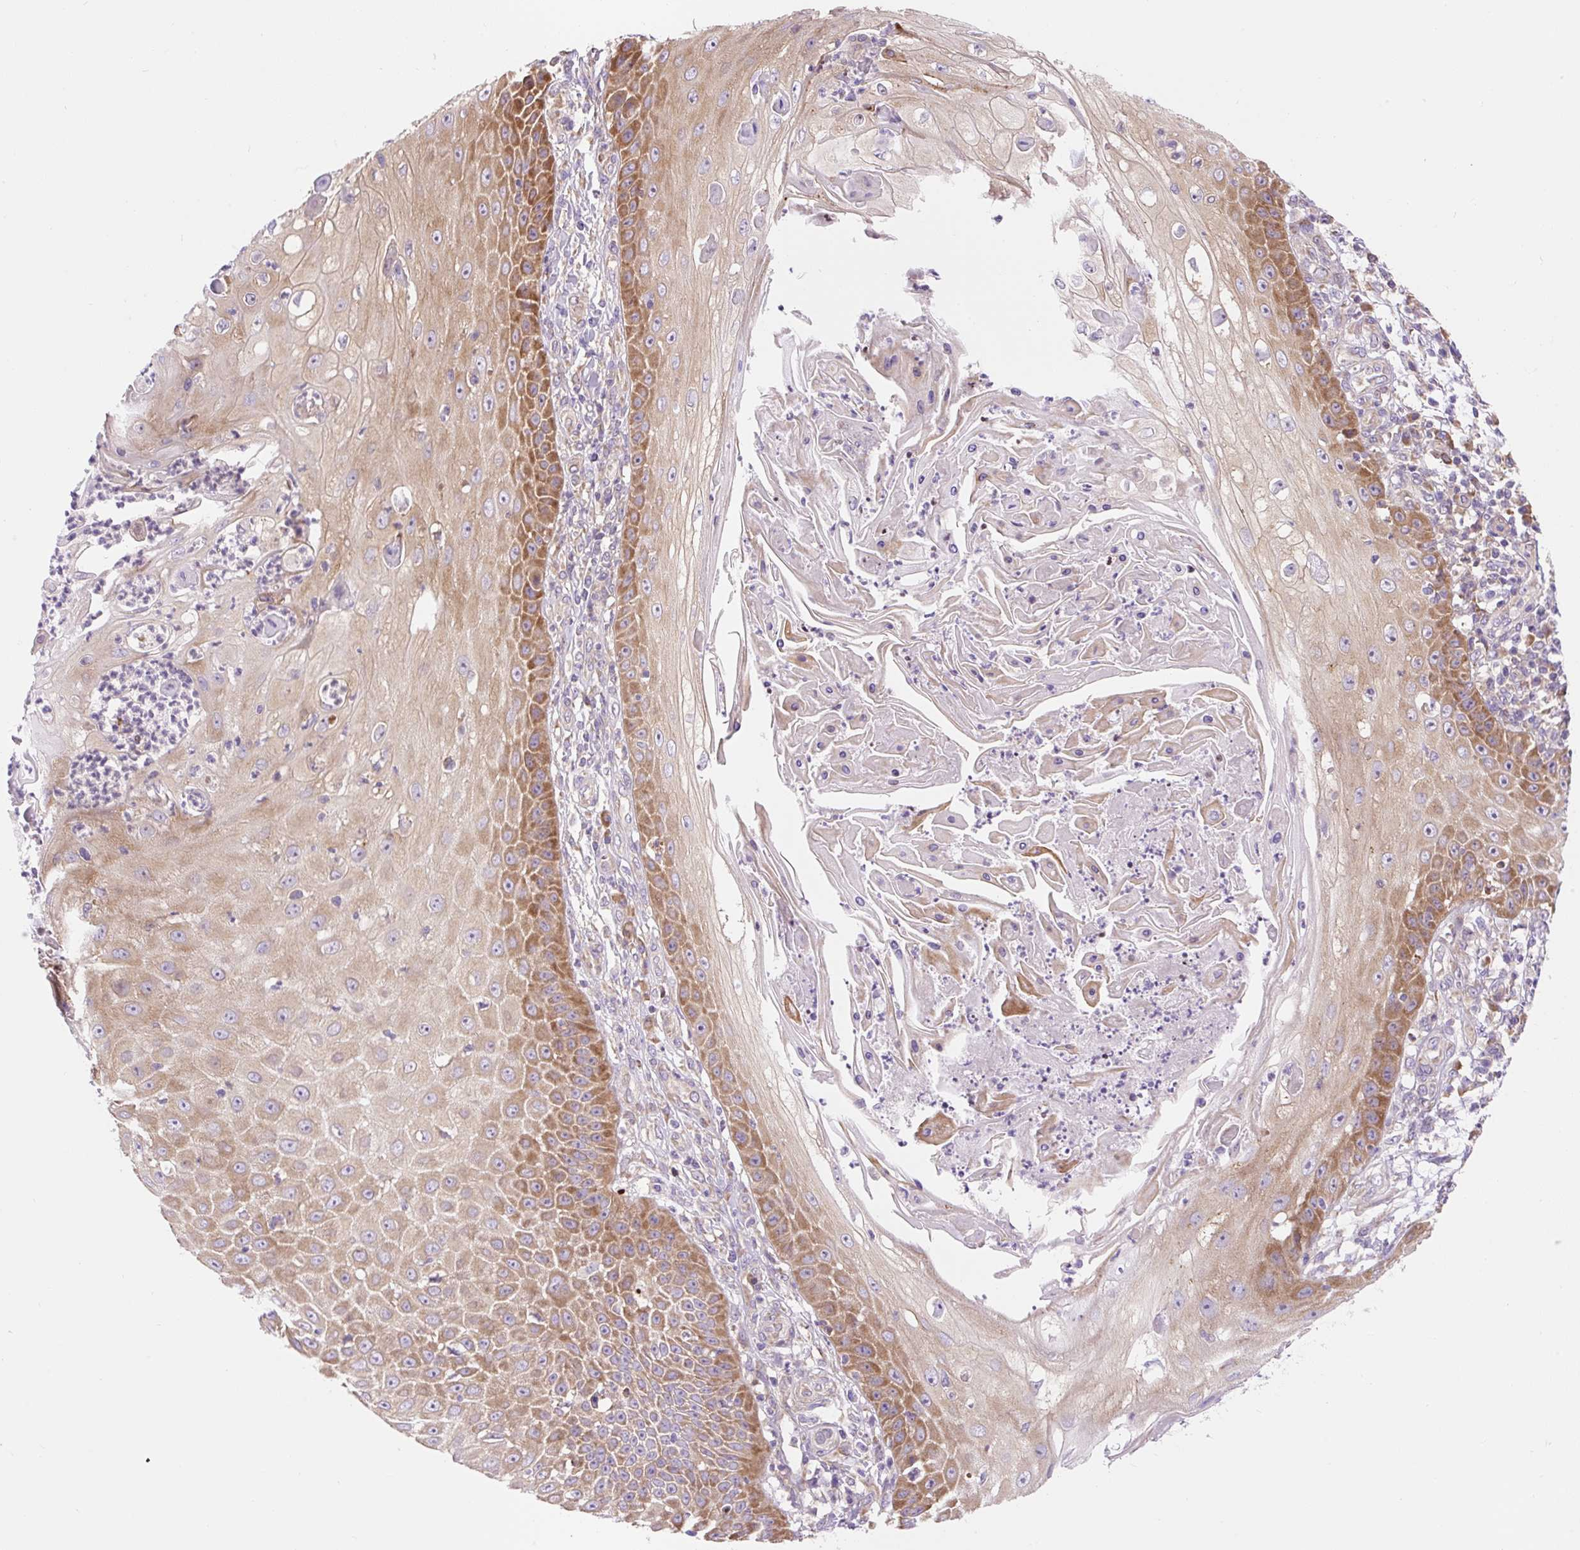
{"staining": {"intensity": "moderate", "quantity": "25%-75%", "location": "cytoplasmic/membranous"}, "tissue": "skin cancer", "cell_type": "Tumor cells", "image_type": "cancer", "snomed": [{"axis": "morphology", "description": "Squamous cell carcinoma, NOS"}, {"axis": "topography", "description": "Skin"}], "caption": "Immunohistochemistry image of neoplastic tissue: skin cancer (squamous cell carcinoma) stained using immunohistochemistry (IHC) demonstrates medium levels of moderate protein expression localized specifically in the cytoplasmic/membranous of tumor cells, appearing as a cytoplasmic/membranous brown color.", "gene": "GPR45", "patient": {"sex": "male", "age": 70}}